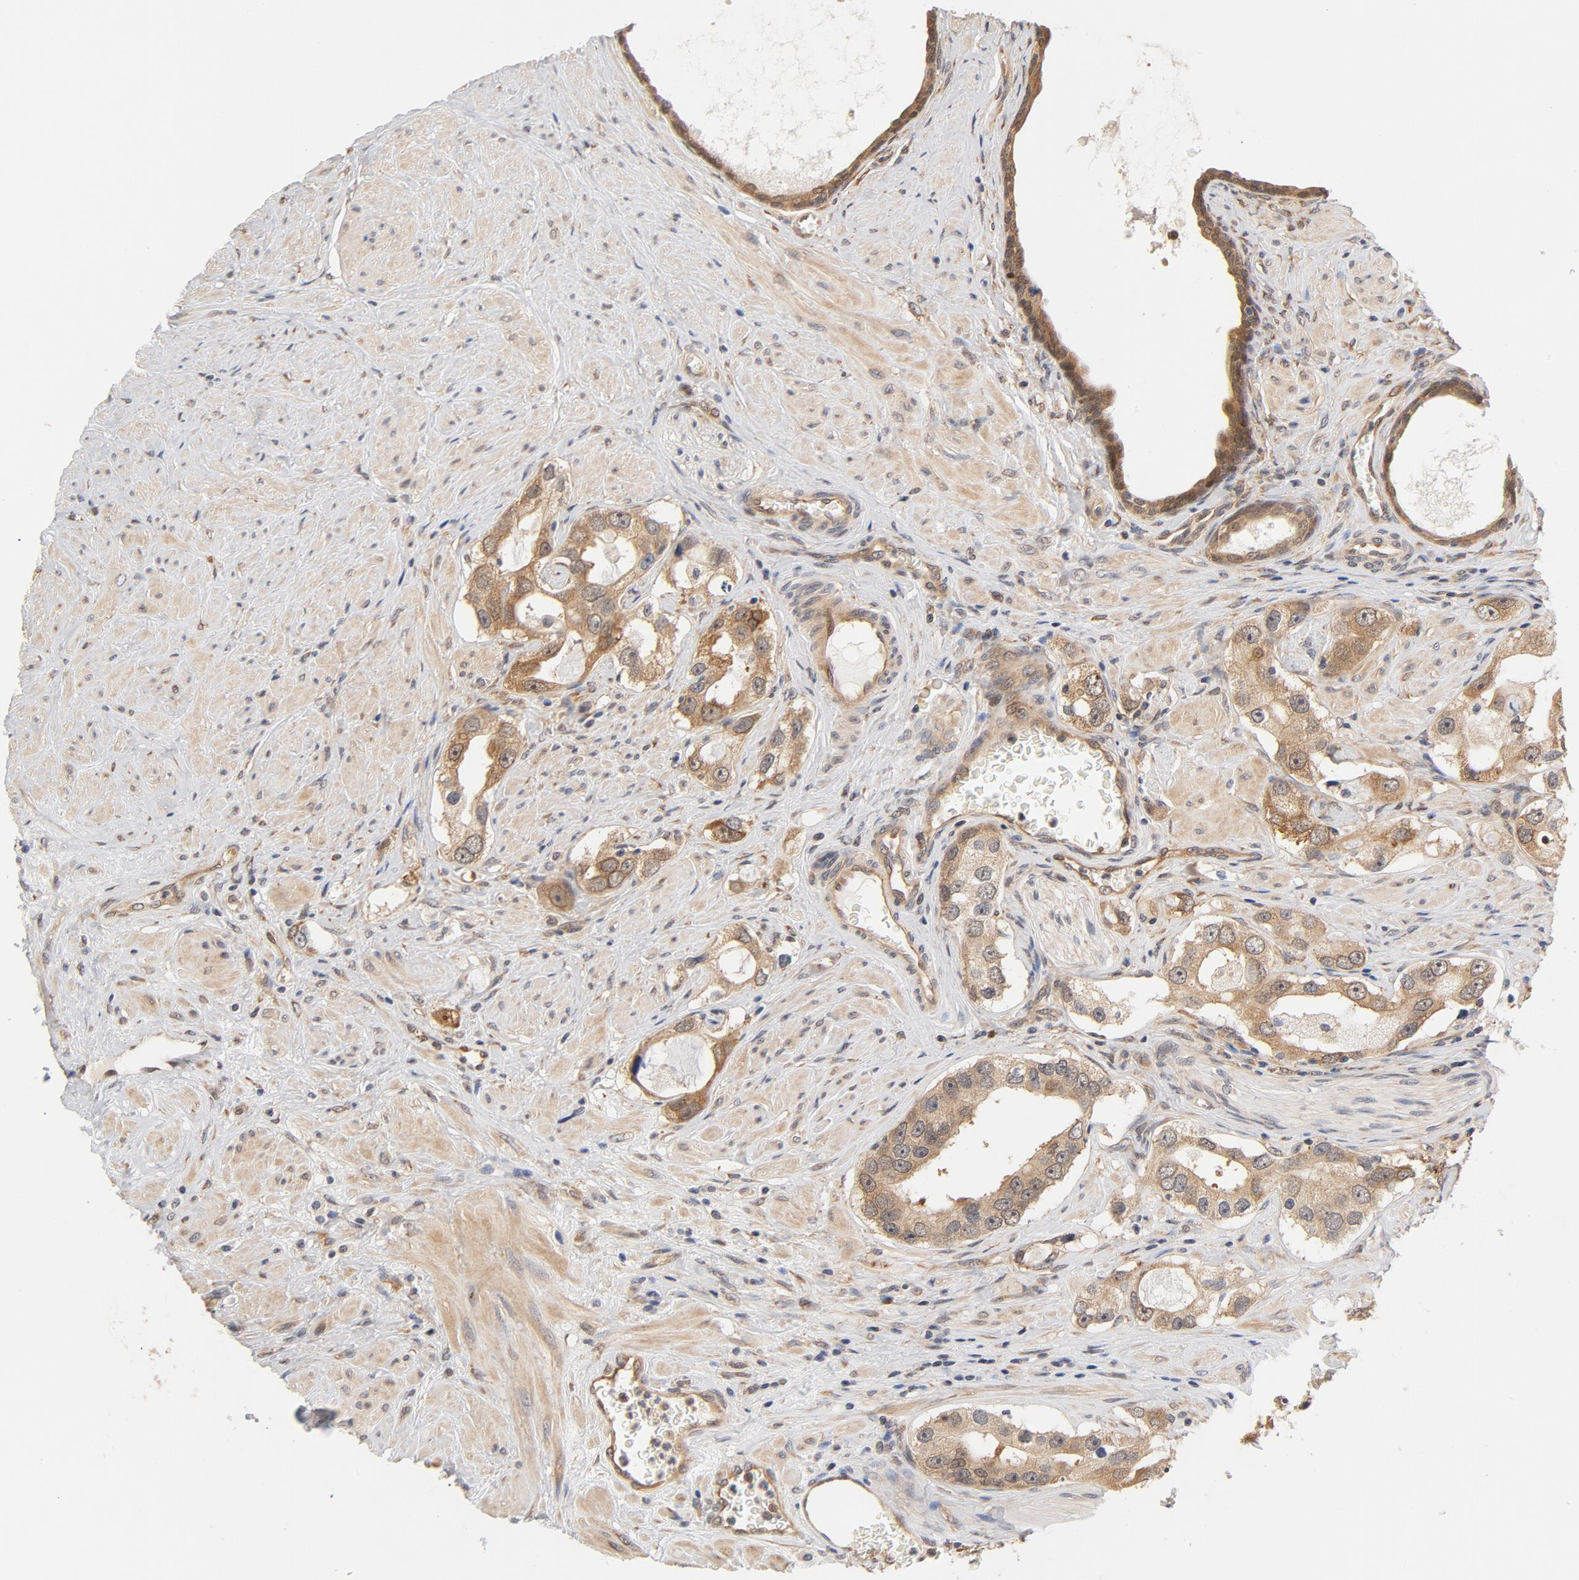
{"staining": {"intensity": "moderate", "quantity": ">75%", "location": "cytoplasmic/membranous"}, "tissue": "prostate cancer", "cell_type": "Tumor cells", "image_type": "cancer", "snomed": [{"axis": "morphology", "description": "Adenocarcinoma, High grade"}, {"axis": "topography", "description": "Prostate"}], "caption": "Immunohistochemical staining of human prostate cancer displays medium levels of moderate cytoplasmic/membranous expression in approximately >75% of tumor cells.", "gene": "EIF4E", "patient": {"sex": "male", "age": 63}}